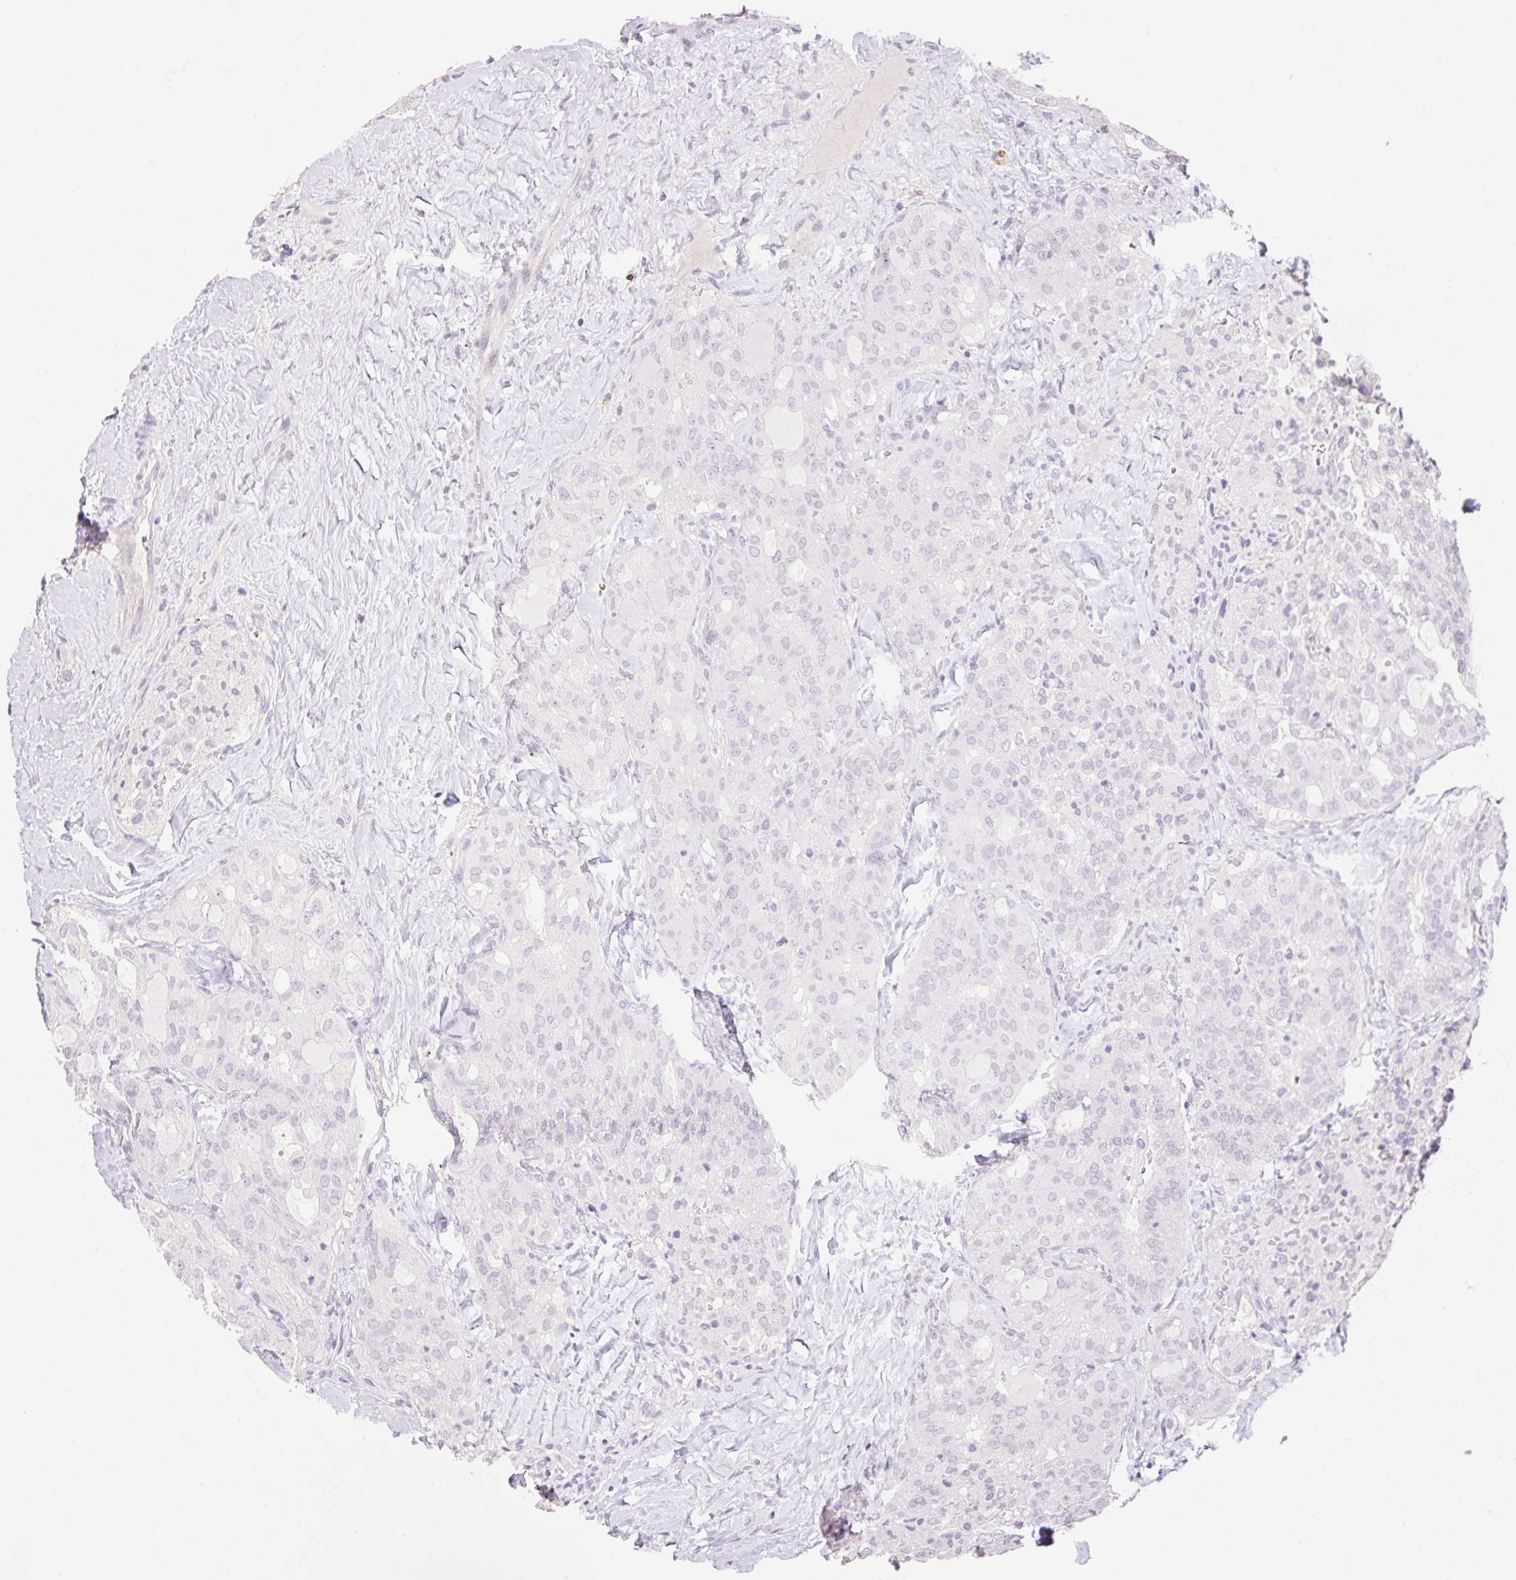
{"staining": {"intensity": "negative", "quantity": "none", "location": "none"}, "tissue": "thyroid cancer", "cell_type": "Tumor cells", "image_type": "cancer", "snomed": [{"axis": "morphology", "description": "Follicular adenoma carcinoma, NOS"}, {"axis": "topography", "description": "Thyroid gland"}], "caption": "Immunohistochemistry of follicular adenoma carcinoma (thyroid) shows no expression in tumor cells.", "gene": "HCRTR2", "patient": {"sex": "male", "age": 75}}